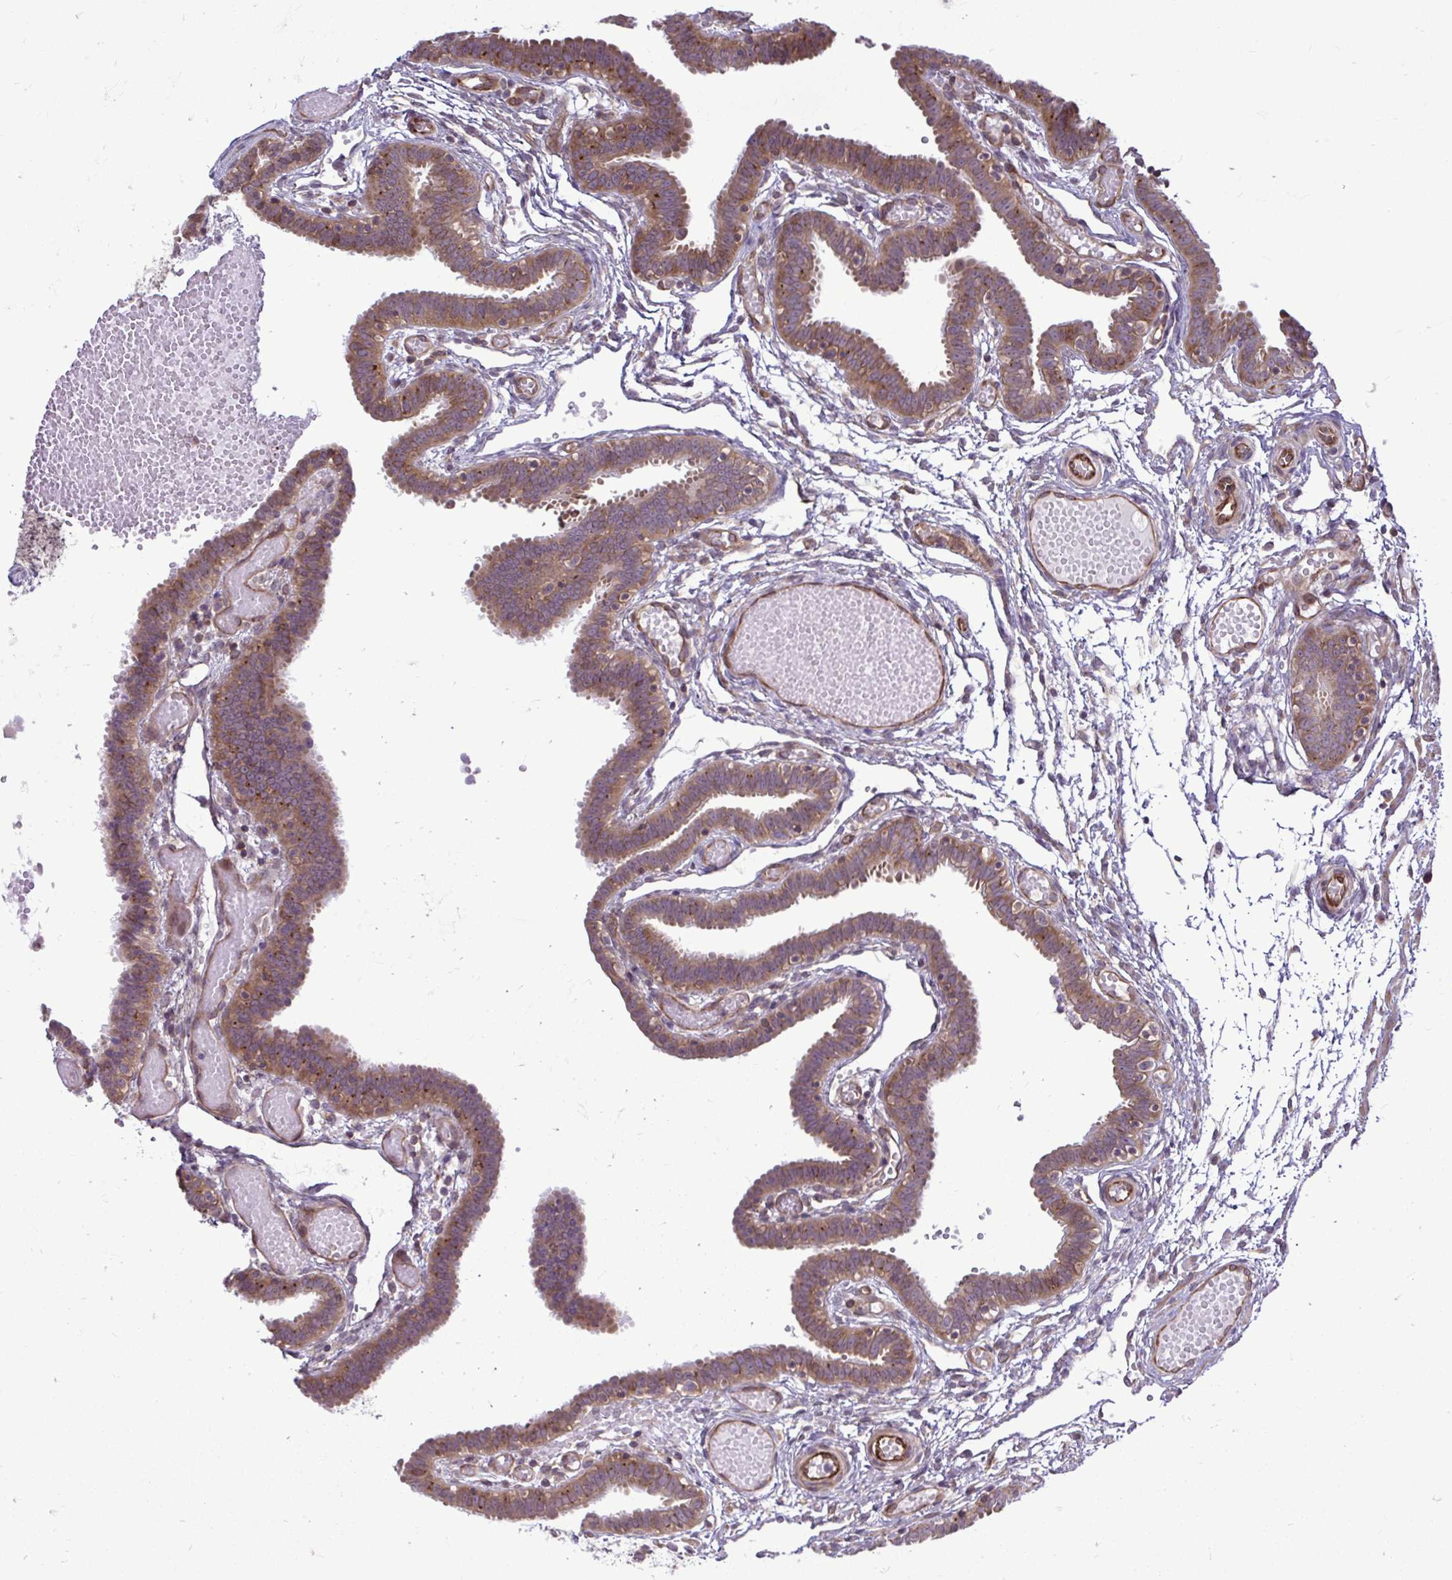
{"staining": {"intensity": "moderate", "quantity": "25%-75%", "location": "cytoplasmic/membranous"}, "tissue": "fallopian tube", "cell_type": "Glandular cells", "image_type": "normal", "snomed": [{"axis": "morphology", "description": "Normal tissue, NOS"}, {"axis": "topography", "description": "Fallopian tube"}], "caption": "High-power microscopy captured an immunohistochemistry micrograph of benign fallopian tube, revealing moderate cytoplasmic/membranous expression in approximately 25%-75% of glandular cells. Nuclei are stained in blue.", "gene": "FUT10", "patient": {"sex": "female", "age": 37}}